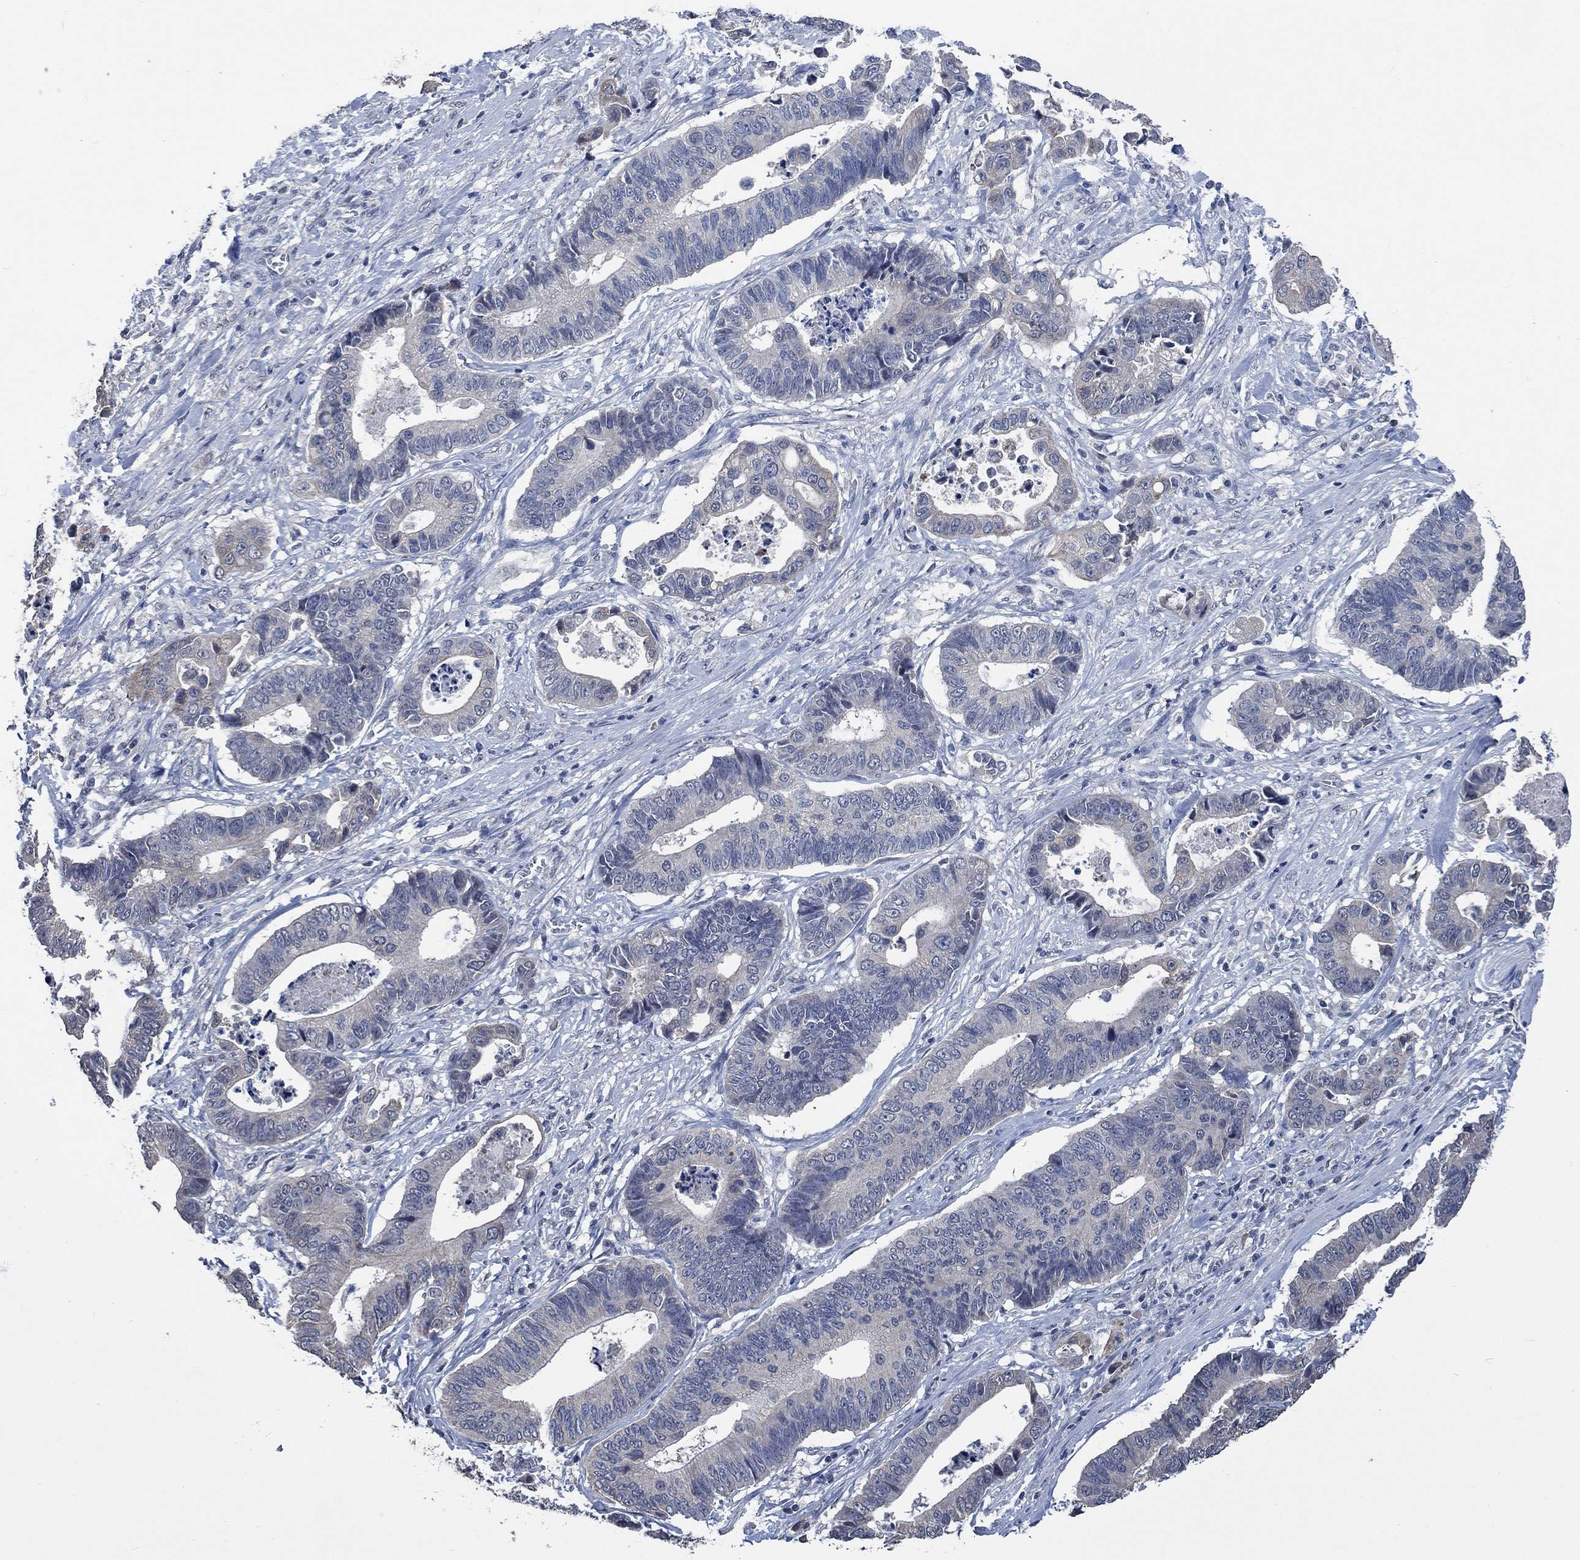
{"staining": {"intensity": "negative", "quantity": "none", "location": "none"}, "tissue": "stomach cancer", "cell_type": "Tumor cells", "image_type": "cancer", "snomed": [{"axis": "morphology", "description": "Adenocarcinoma, NOS"}, {"axis": "topography", "description": "Stomach"}], "caption": "The photomicrograph shows no significant expression in tumor cells of stomach cancer (adenocarcinoma). (Brightfield microscopy of DAB immunohistochemistry (IHC) at high magnification).", "gene": "OBSCN", "patient": {"sex": "male", "age": 84}}